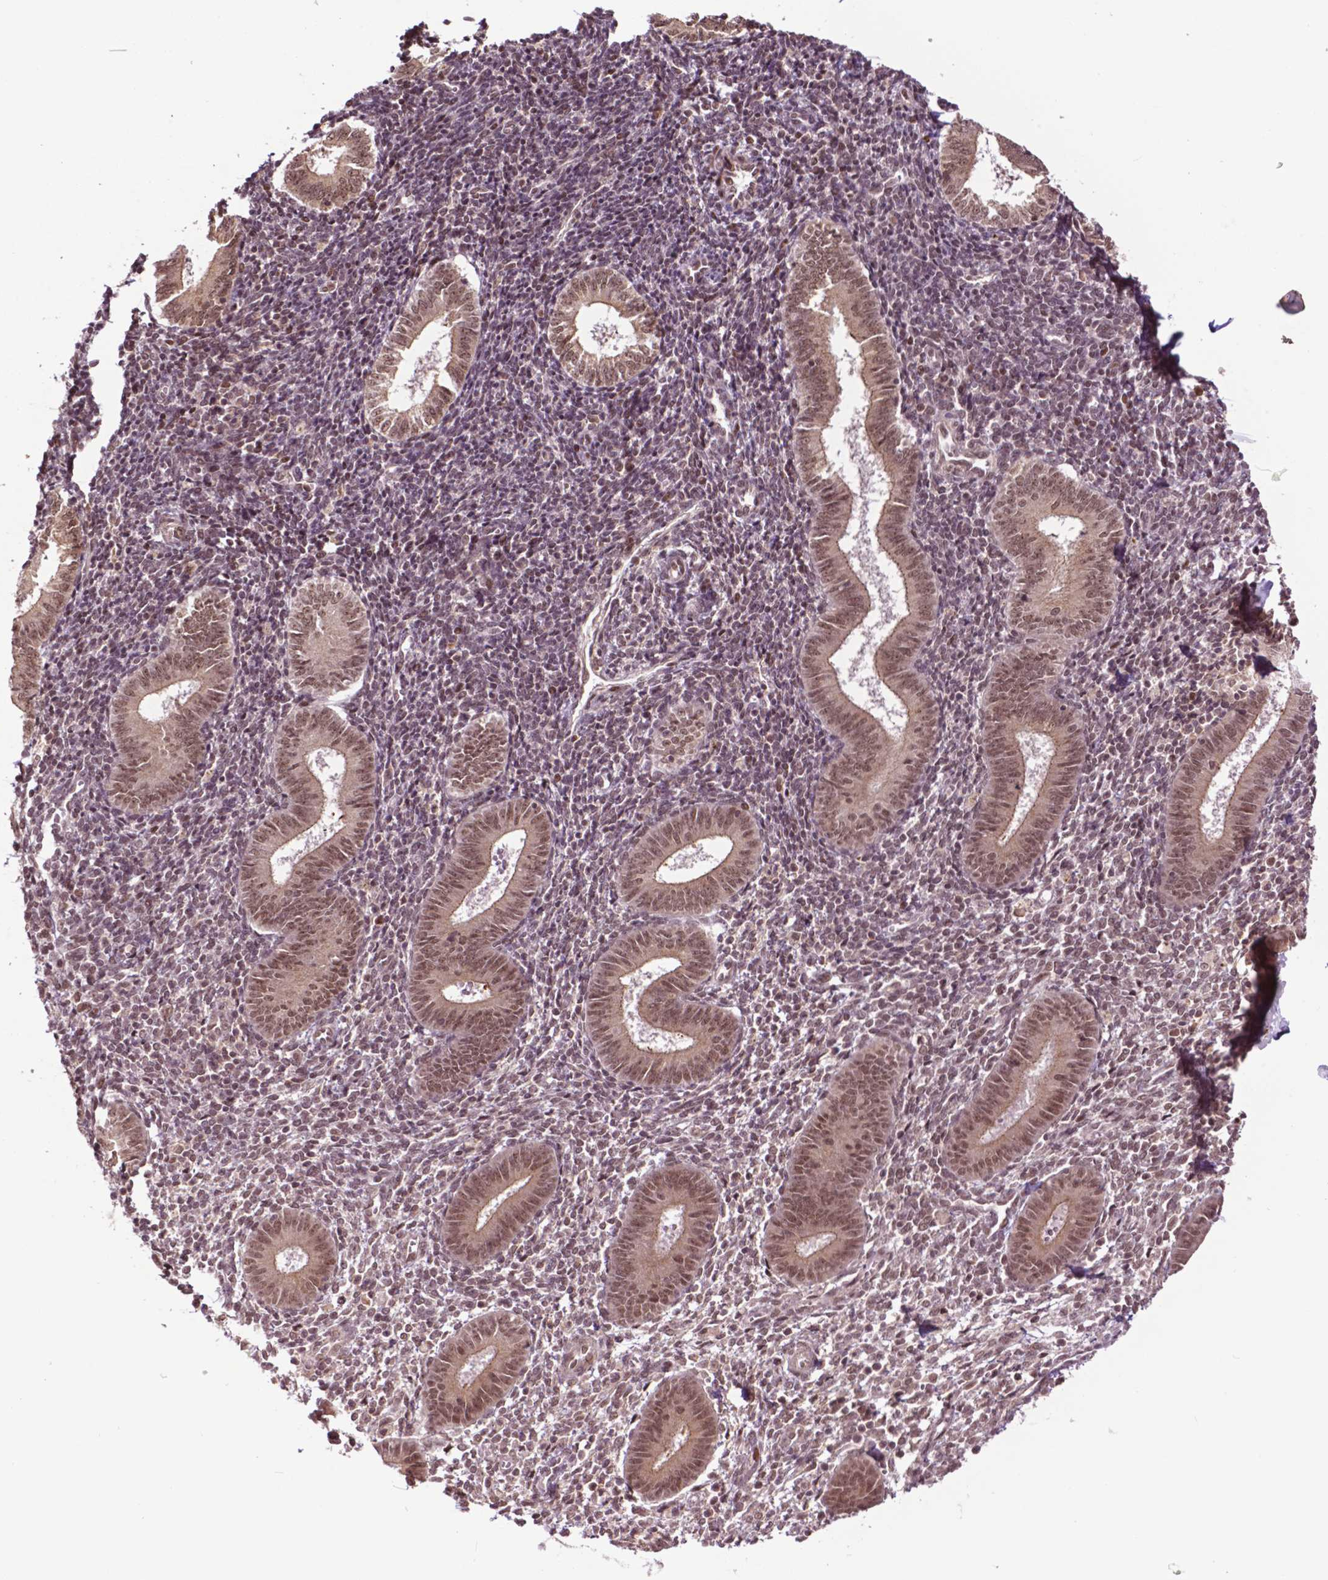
{"staining": {"intensity": "negative", "quantity": "none", "location": "none"}, "tissue": "endometrium", "cell_type": "Cells in endometrial stroma", "image_type": "normal", "snomed": [{"axis": "morphology", "description": "Normal tissue, NOS"}, {"axis": "topography", "description": "Endometrium"}], "caption": "Protein analysis of unremarkable endometrium reveals no significant positivity in cells in endometrial stroma.", "gene": "TMX2", "patient": {"sex": "female", "age": 25}}